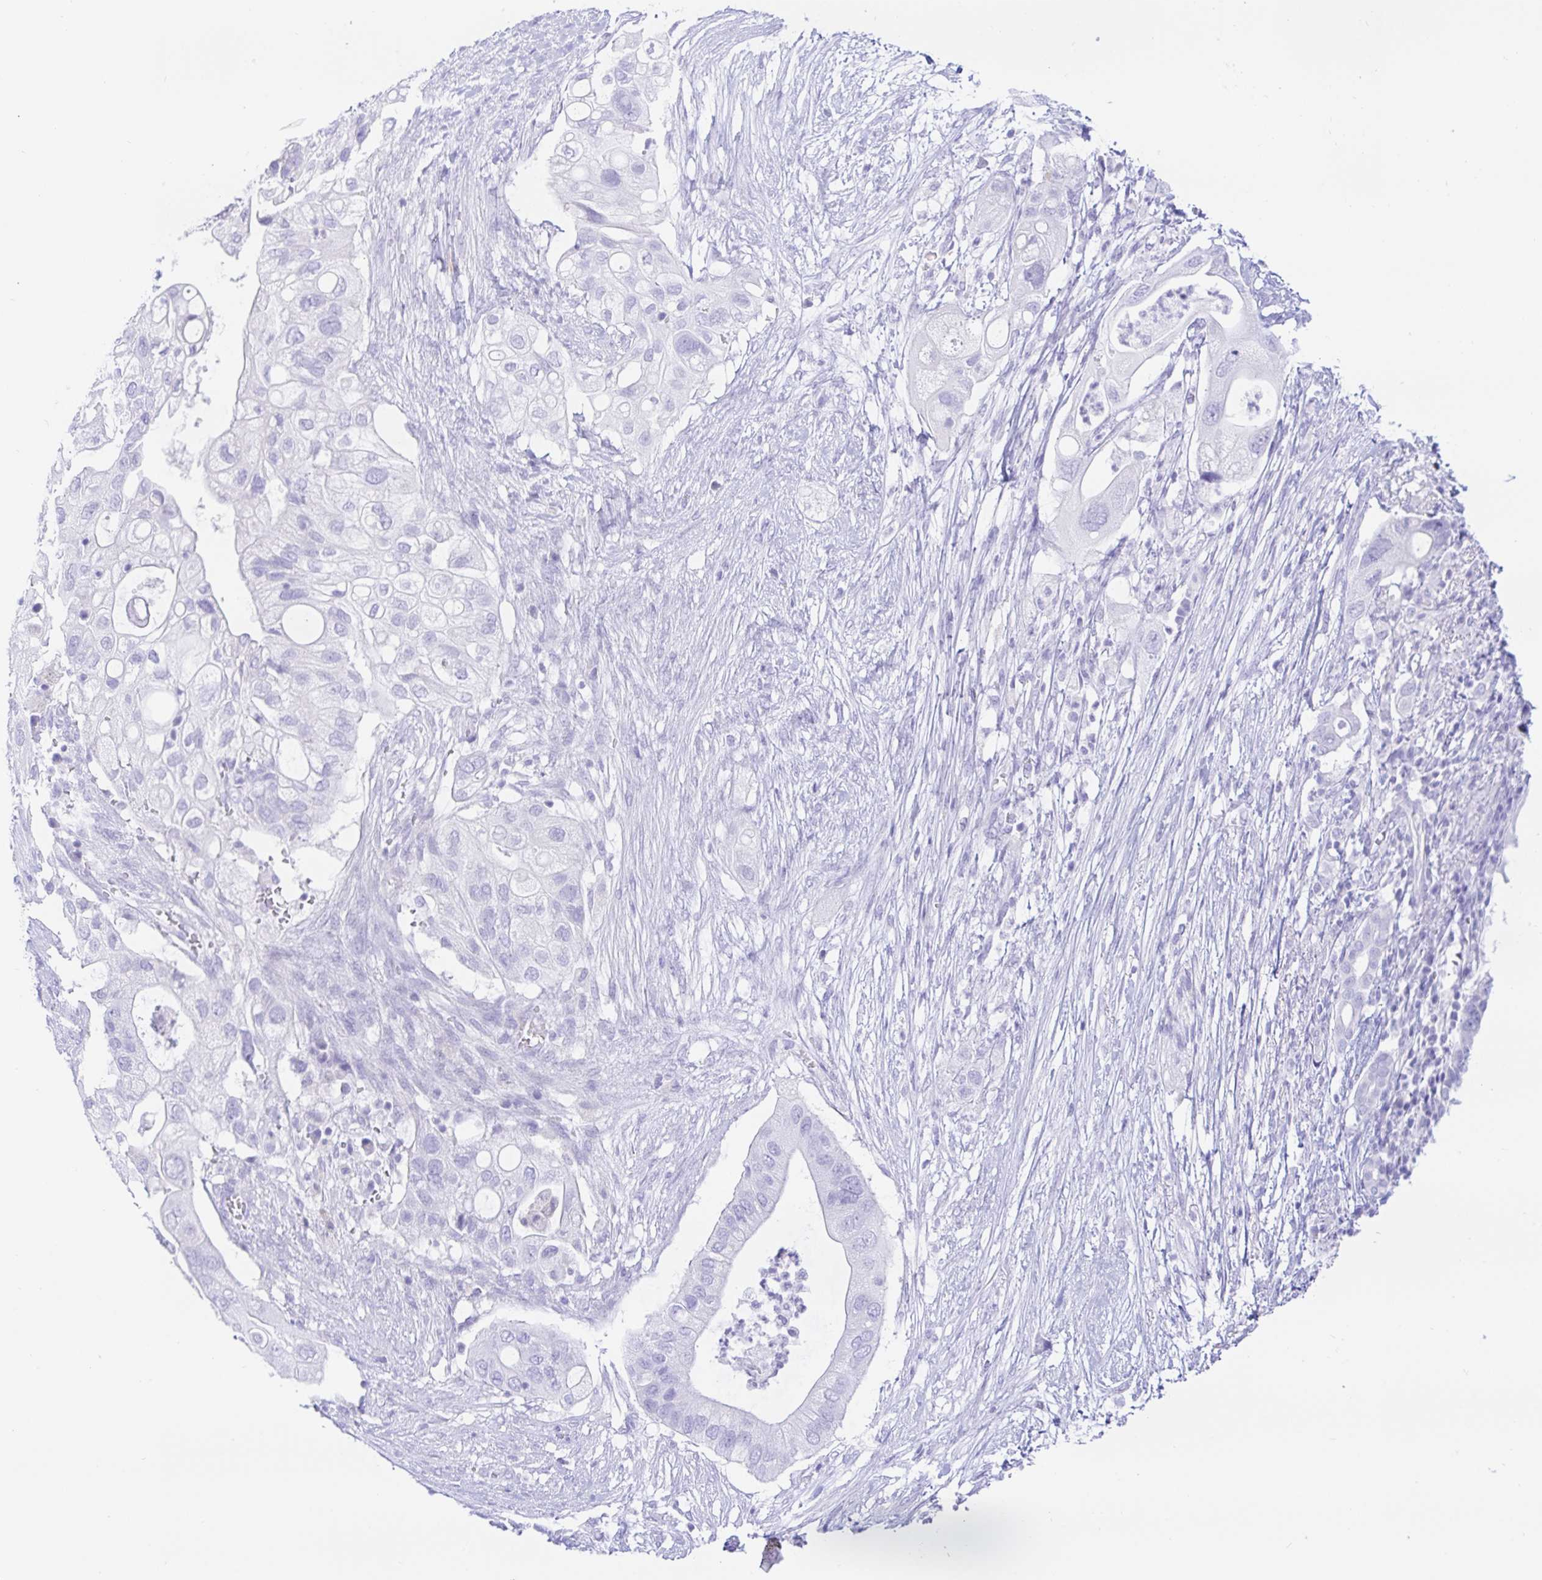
{"staining": {"intensity": "negative", "quantity": "none", "location": "none"}, "tissue": "pancreatic cancer", "cell_type": "Tumor cells", "image_type": "cancer", "snomed": [{"axis": "morphology", "description": "Adenocarcinoma, NOS"}, {"axis": "topography", "description": "Pancreas"}], "caption": "This image is of pancreatic cancer stained with IHC to label a protein in brown with the nuclei are counter-stained blue. There is no positivity in tumor cells.", "gene": "PAX8", "patient": {"sex": "female", "age": 72}}